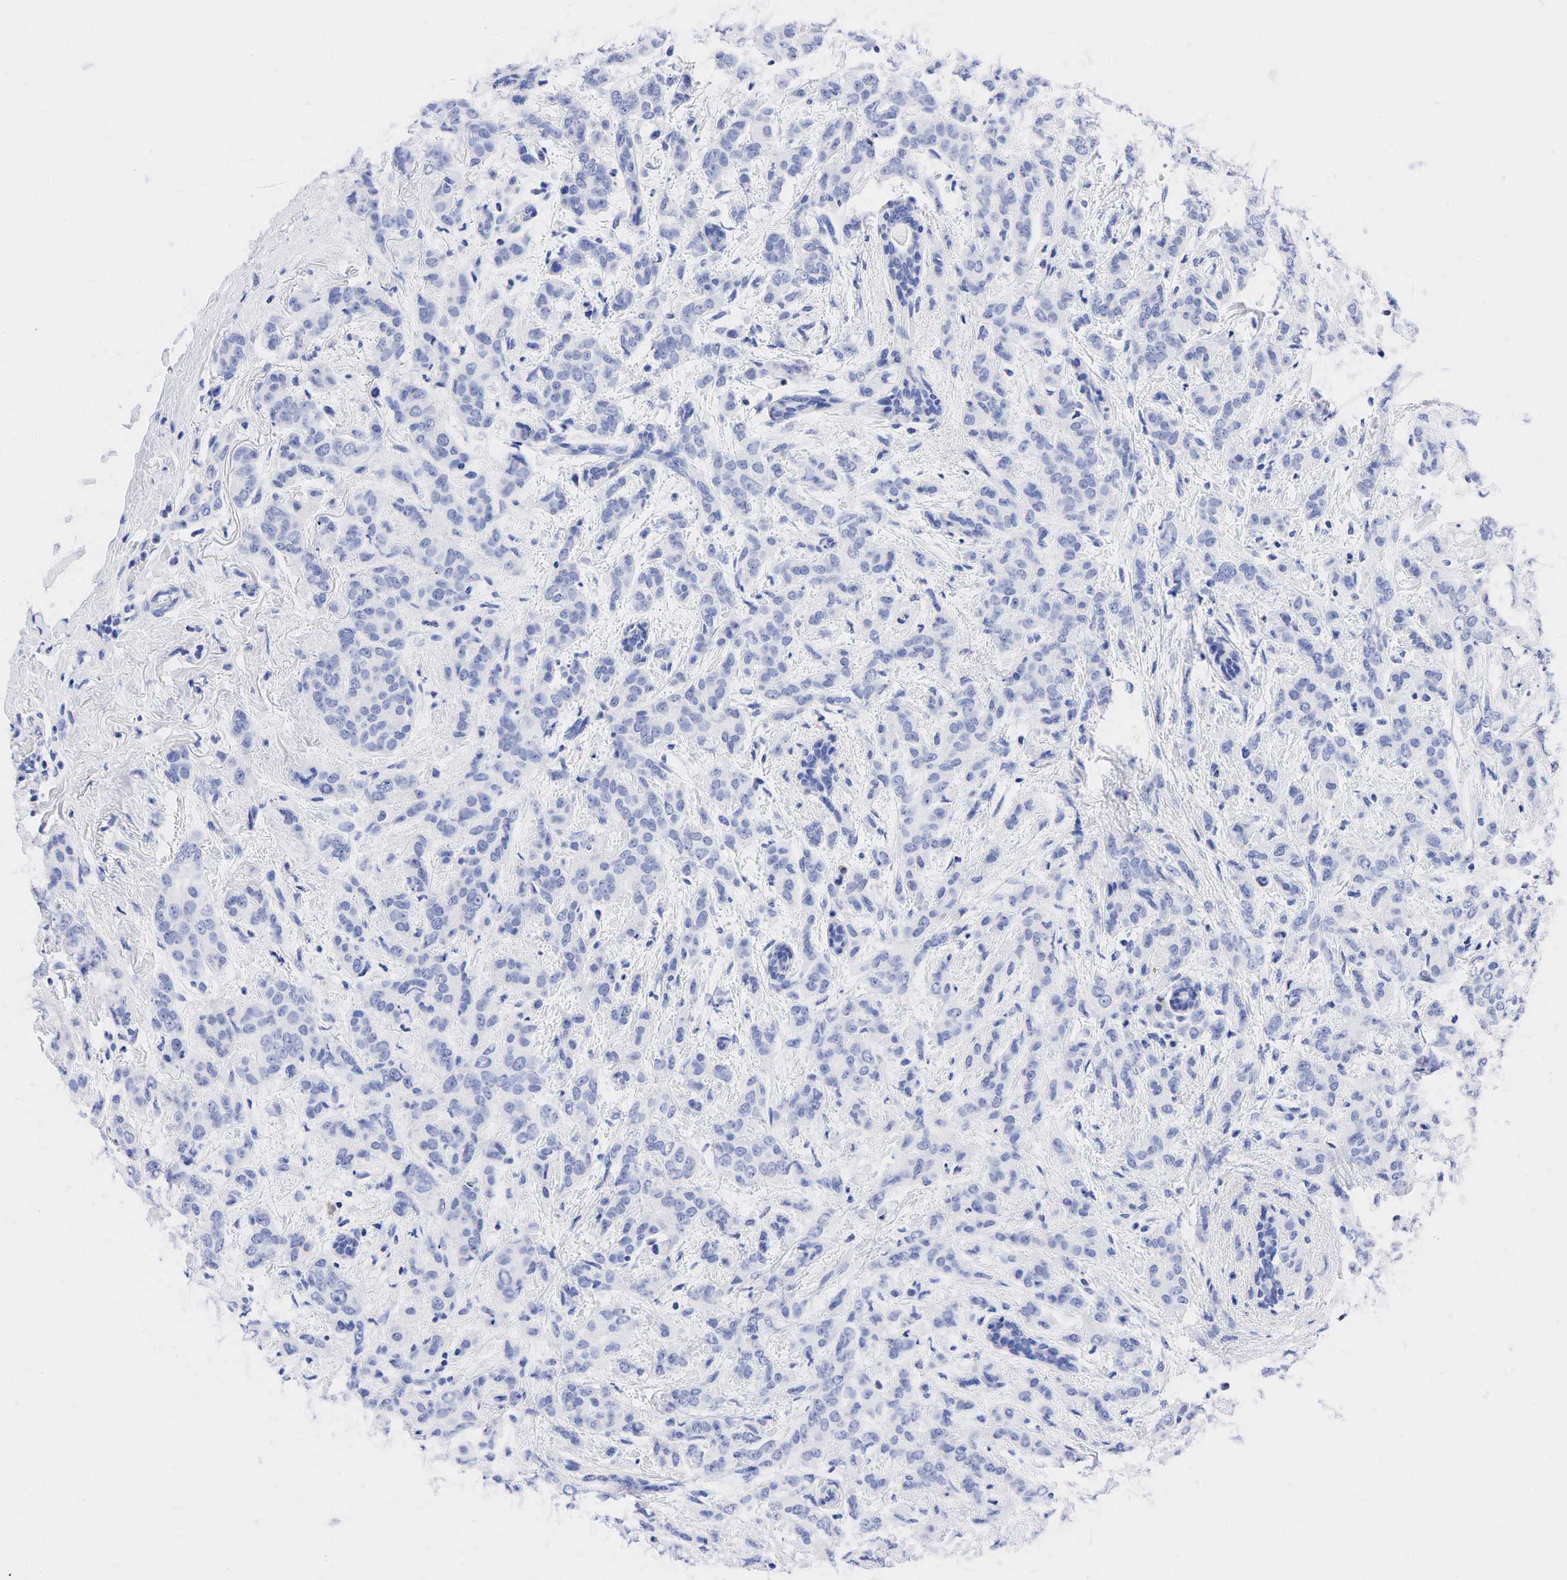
{"staining": {"intensity": "negative", "quantity": "none", "location": "none"}, "tissue": "breast cancer", "cell_type": "Tumor cells", "image_type": "cancer", "snomed": [{"axis": "morphology", "description": "Duct carcinoma"}, {"axis": "topography", "description": "Breast"}], "caption": "Immunohistochemistry (IHC) of human breast cancer displays no expression in tumor cells. (Stains: DAB immunohistochemistry (IHC) with hematoxylin counter stain, Microscopy: brightfield microscopy at high magnification).", "gene": "NKX2-1", "patient": {"sex": "female", "age": 53}}